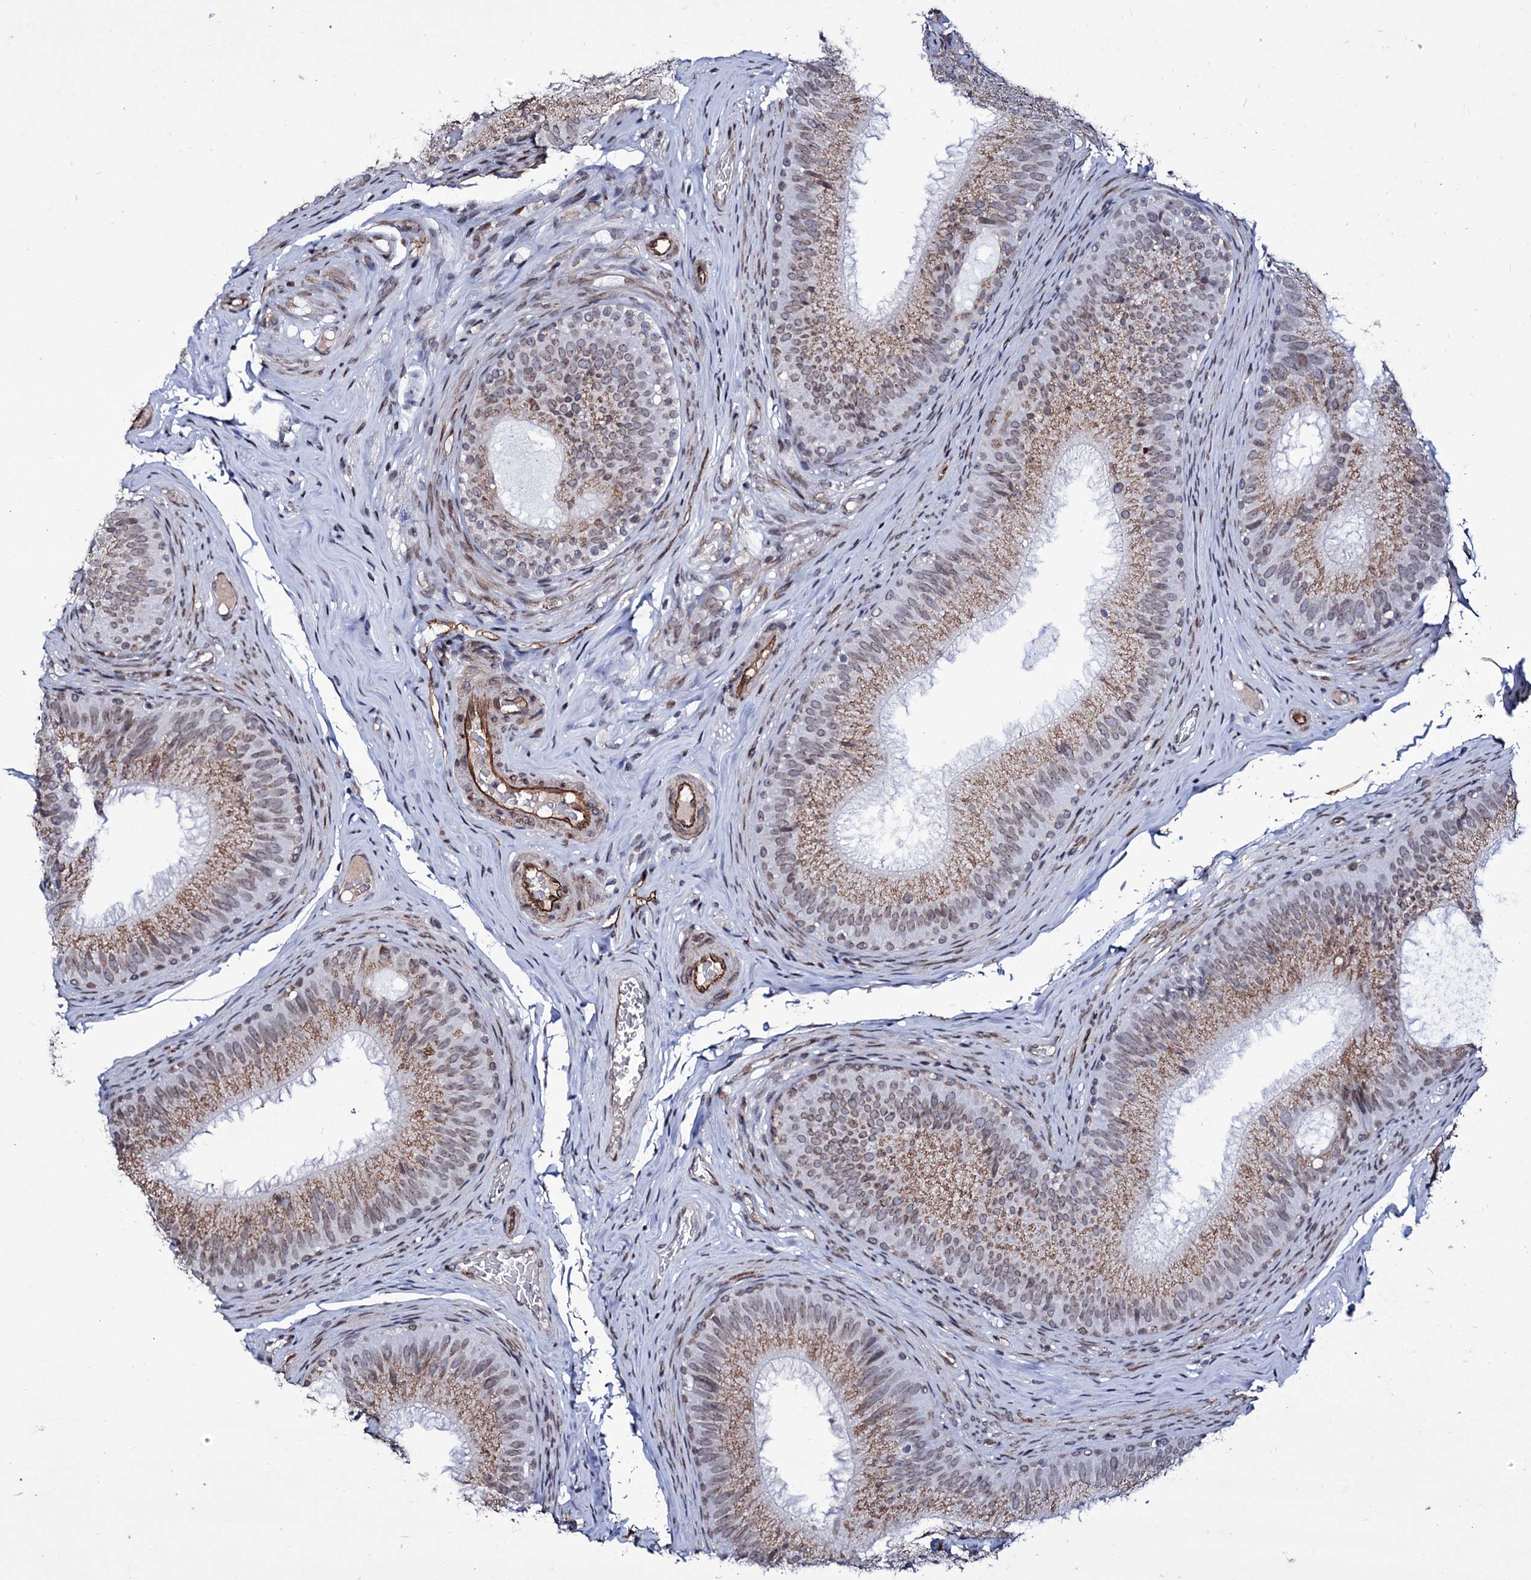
{"staining": {"intensity": "moderate", "quantity": "25%-75%", "location": "cytoplasmic/membranous,nuclear"}, "tissue": "epididymis", "cell_type": "Glandular cells", "image_type": "normal", "snomed": [{"axis": "morphology", "description": "Normal tissue, NOS"}, {"axis": "topography", "description": "Epididymis"}], "caption": "This micrograph demonstrates immunohistochemistry staining of unremarkable epididymis, with medium moderate cytoplasmic/membranous,nuclear positivity in approximately 25%-75% of glandular cells.", "gene": "ZC3H12C", "patient": {"sex": "male", "age": 34}}